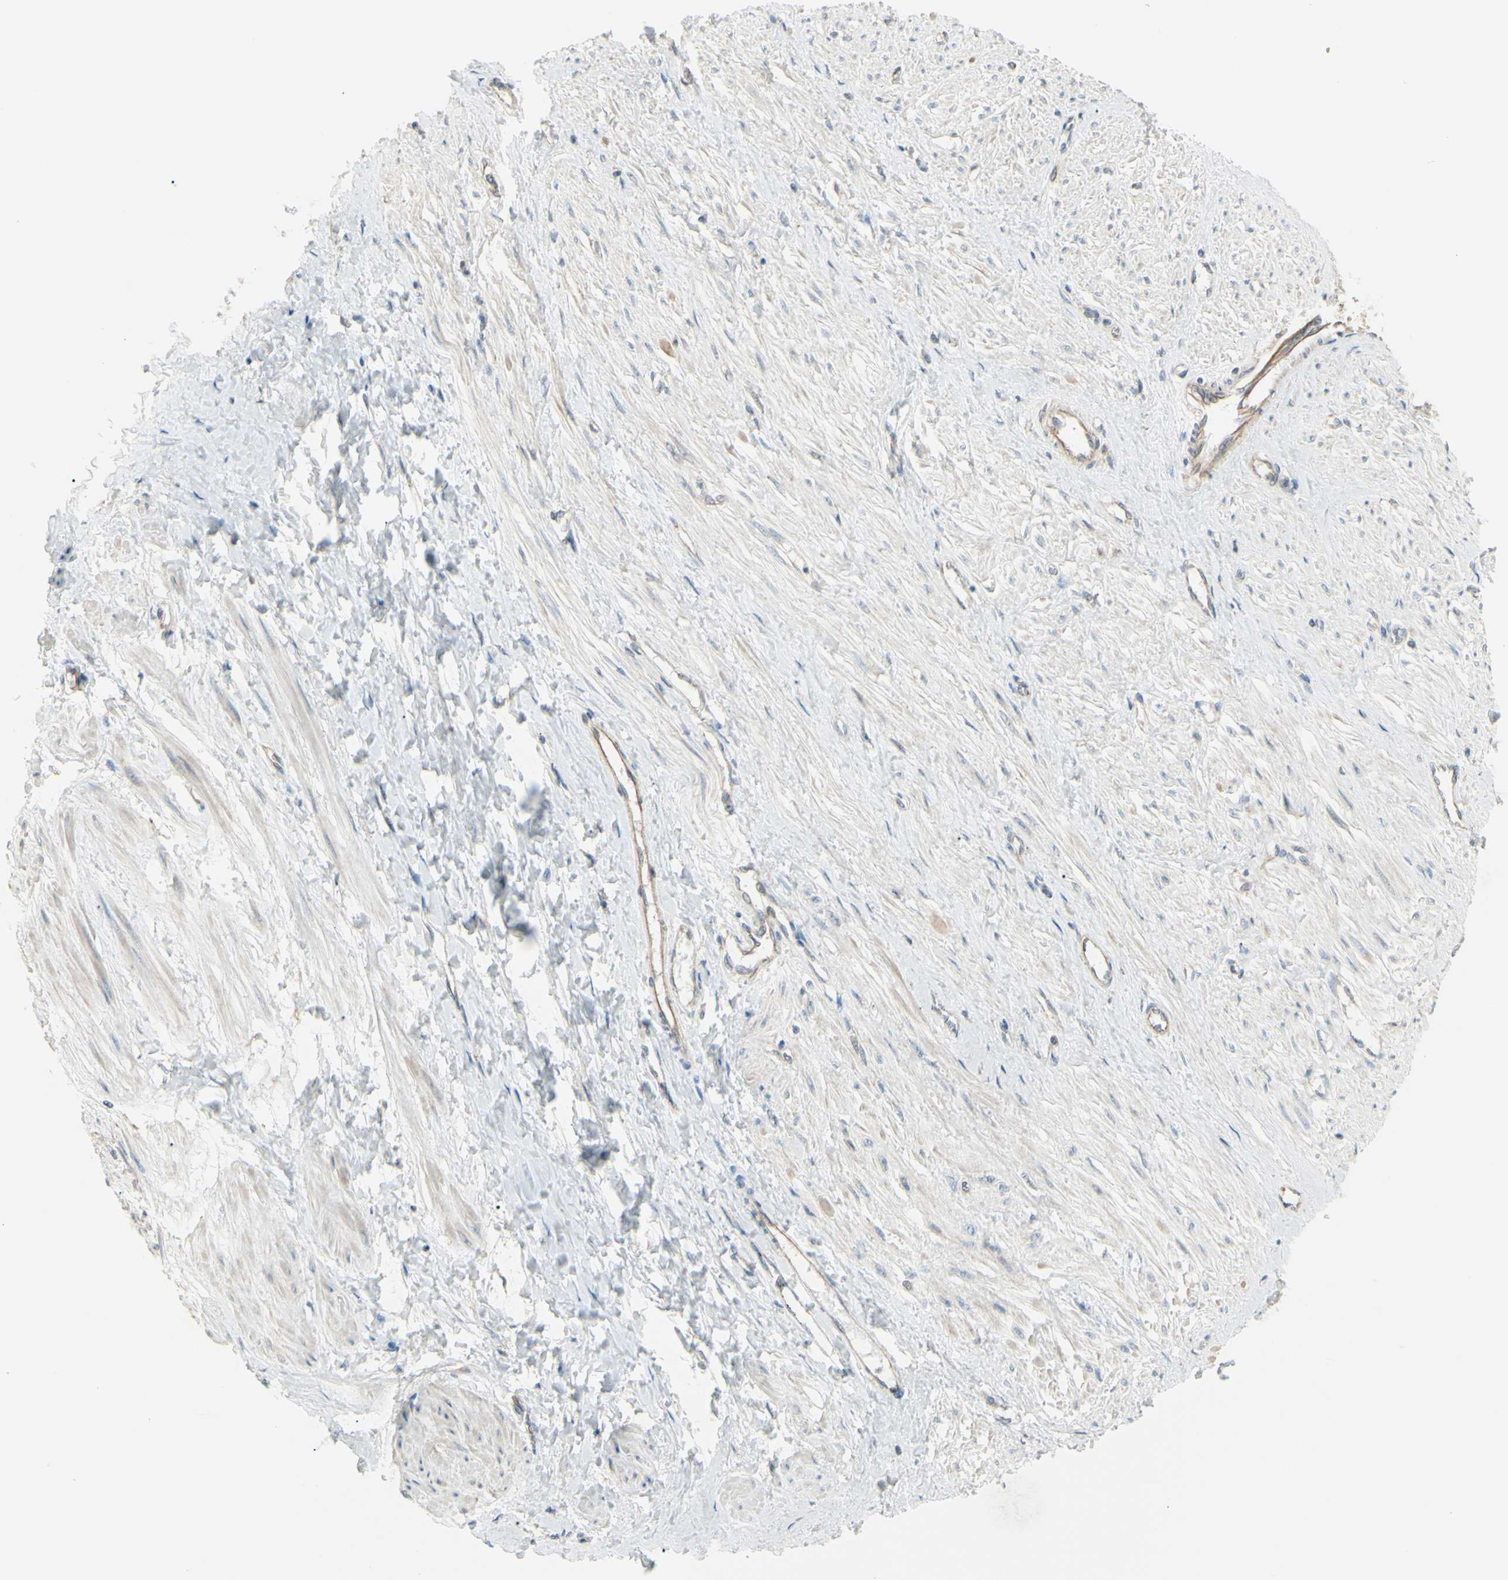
{"staining": {"intensity": "weak", "quantity": "25%-75%", "location": "cytoplasmic/membranous"}, "tissue": "smooth muscle", "cell_type": "Smooth muscle cells", "image_type": "normal", "snomed": [{"axis": "morphology", "description": "Normal tissue, NOS"}, {"axis": "topography", "description": "Smooth muscle"}, {"axis": "topography", "description": "Uterus"}], "caption": "This is a histology image of IHC staining of normal smooth muscle, which shows weak staining in the cytoplasmic/membranous of smooth muscle cells.", "gene": "LMTK2", "patient": {"sex": "female", "age": 39}}